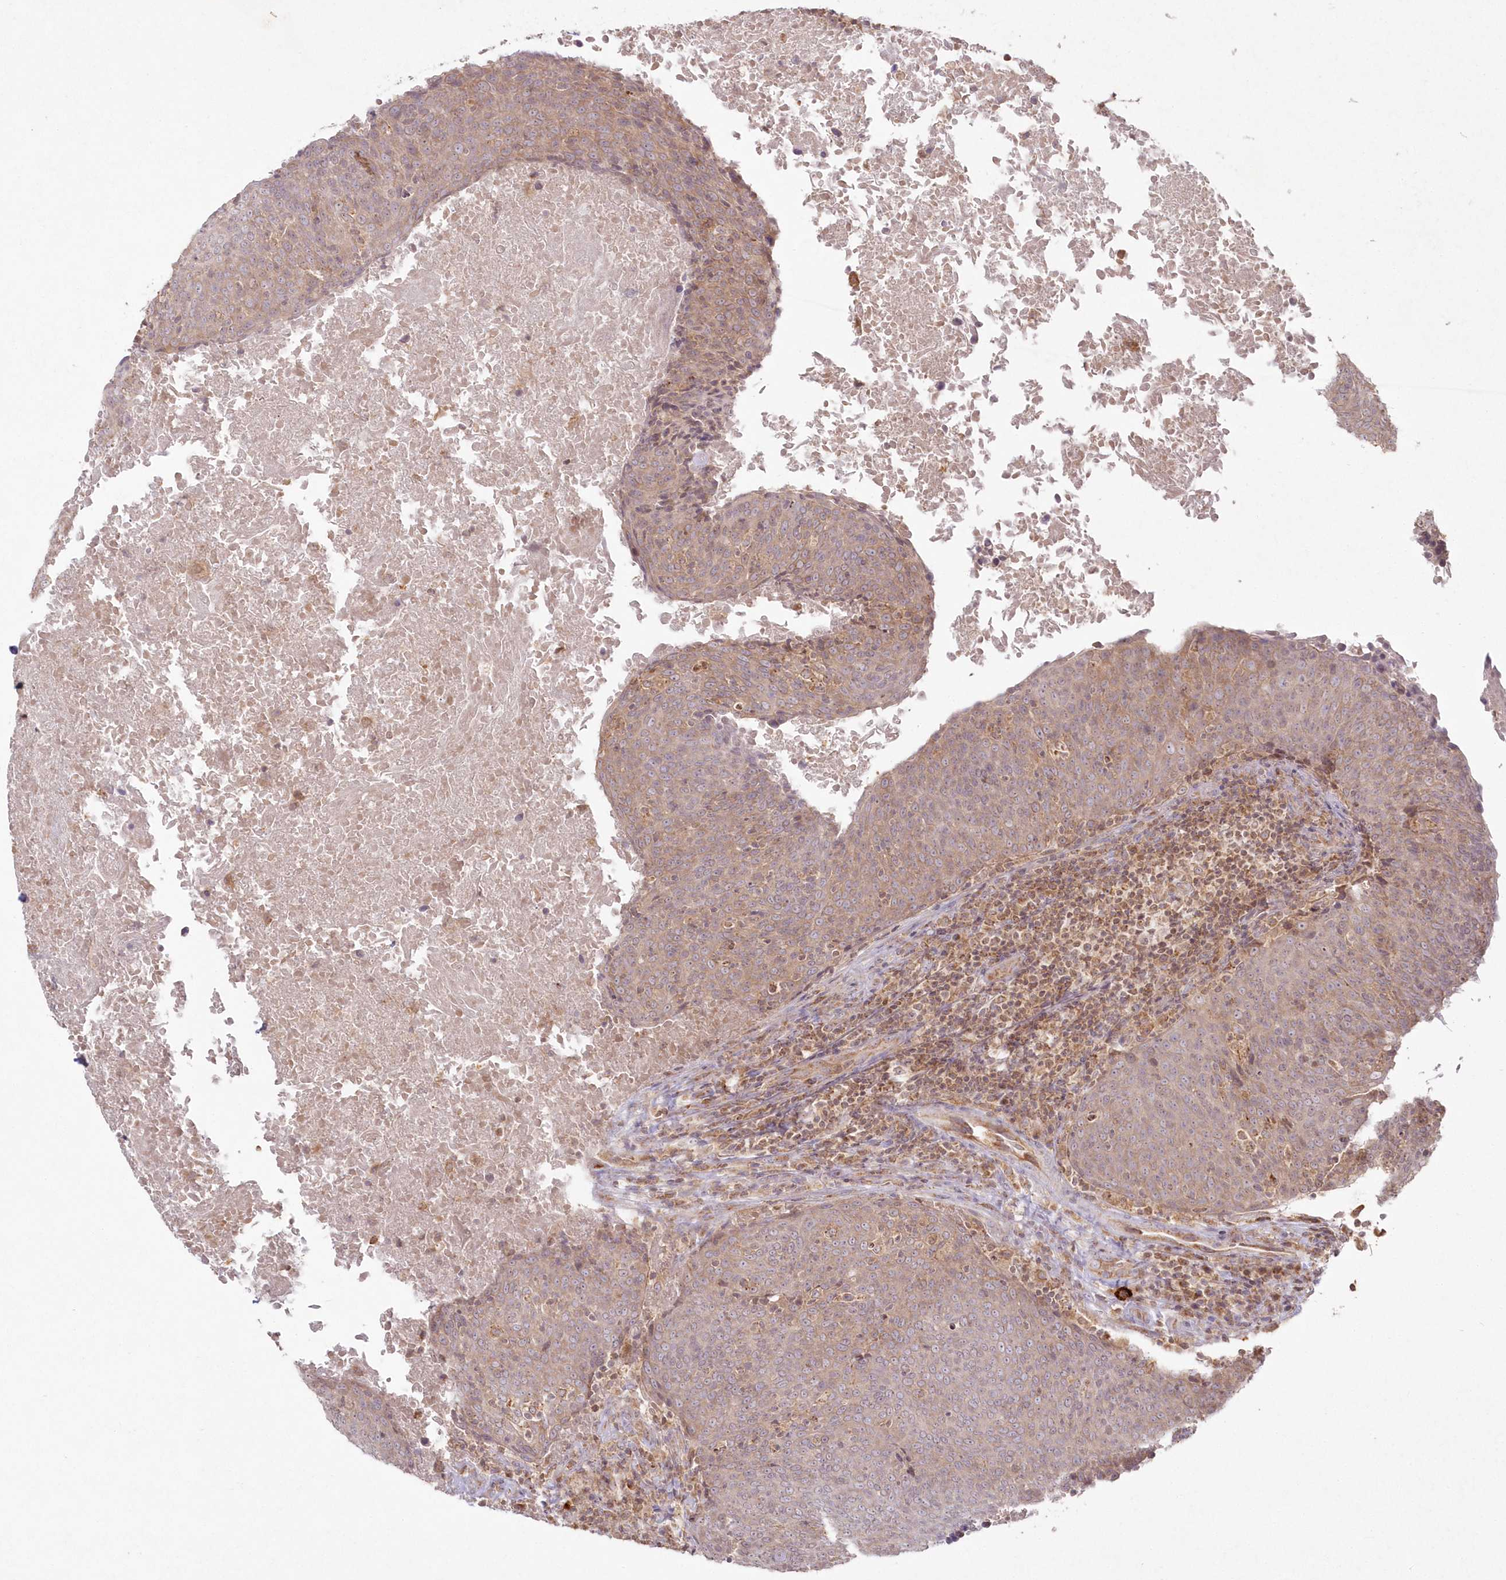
{"staining": {"intensity": "weak", "quantity": ">75%", "location": "cytoplasmic/membranous"}, "tissue": "head and neck cancer", "cell_type": "Tumor cells", "image_type": "cancer", "snomed": [{"axis": "morphology", "description": "Squamous cell carcinoma, NOS"}, {"axis": "morphology", "description": "Squamous cell carcinoma, metastatic, NOS"}, {"axis": "topography", "description": "Lymph node"}, {"axis": "topography", "description": "Head-Neck"}], "caption": "Metastatic squamous cell carcinoma (head and neck) stained for a protein (brown) shows weak cytoplasmic/membranous positive positivity in about >75% of tumor cells.", "gene": "ARSB", "patient": {"sex": "male", "age": 62}}